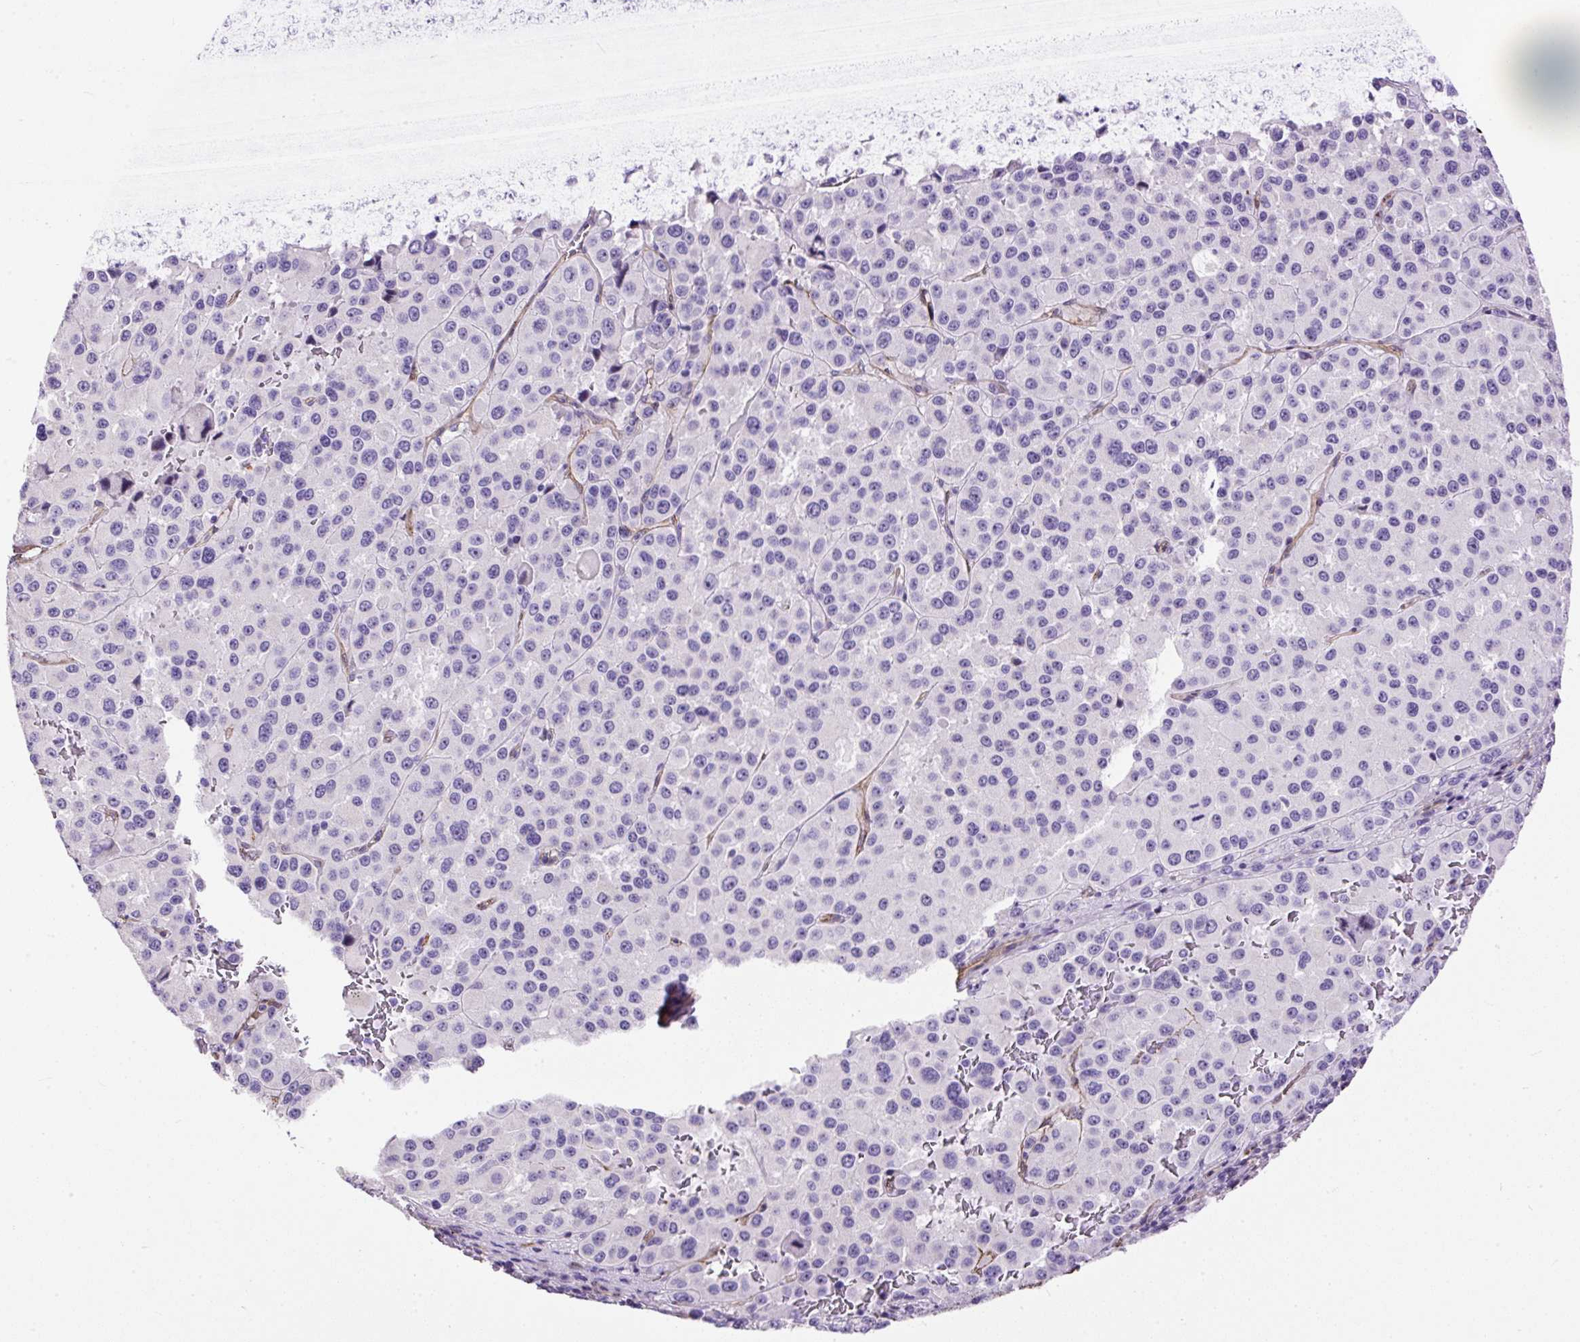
{"staining": {"intensity": "negative", "quantity": "none", "location": "none"}, "tissue": "melanoma", "cell_type": "Tumor cells", "image_type": "cancer", "snomed": [{"axis": "morphology", "description": "Malignant melanoma, Metastatic site"}, {"axis": "topography", "description": "Lymph node"}], "caption": "The IHC micrograph has no significant positivity in tumor cells of malignant melanoma (metastatic site) tissue.", "gene": "MAGEB16", "patient": {"sex": "female", "age": 65}}